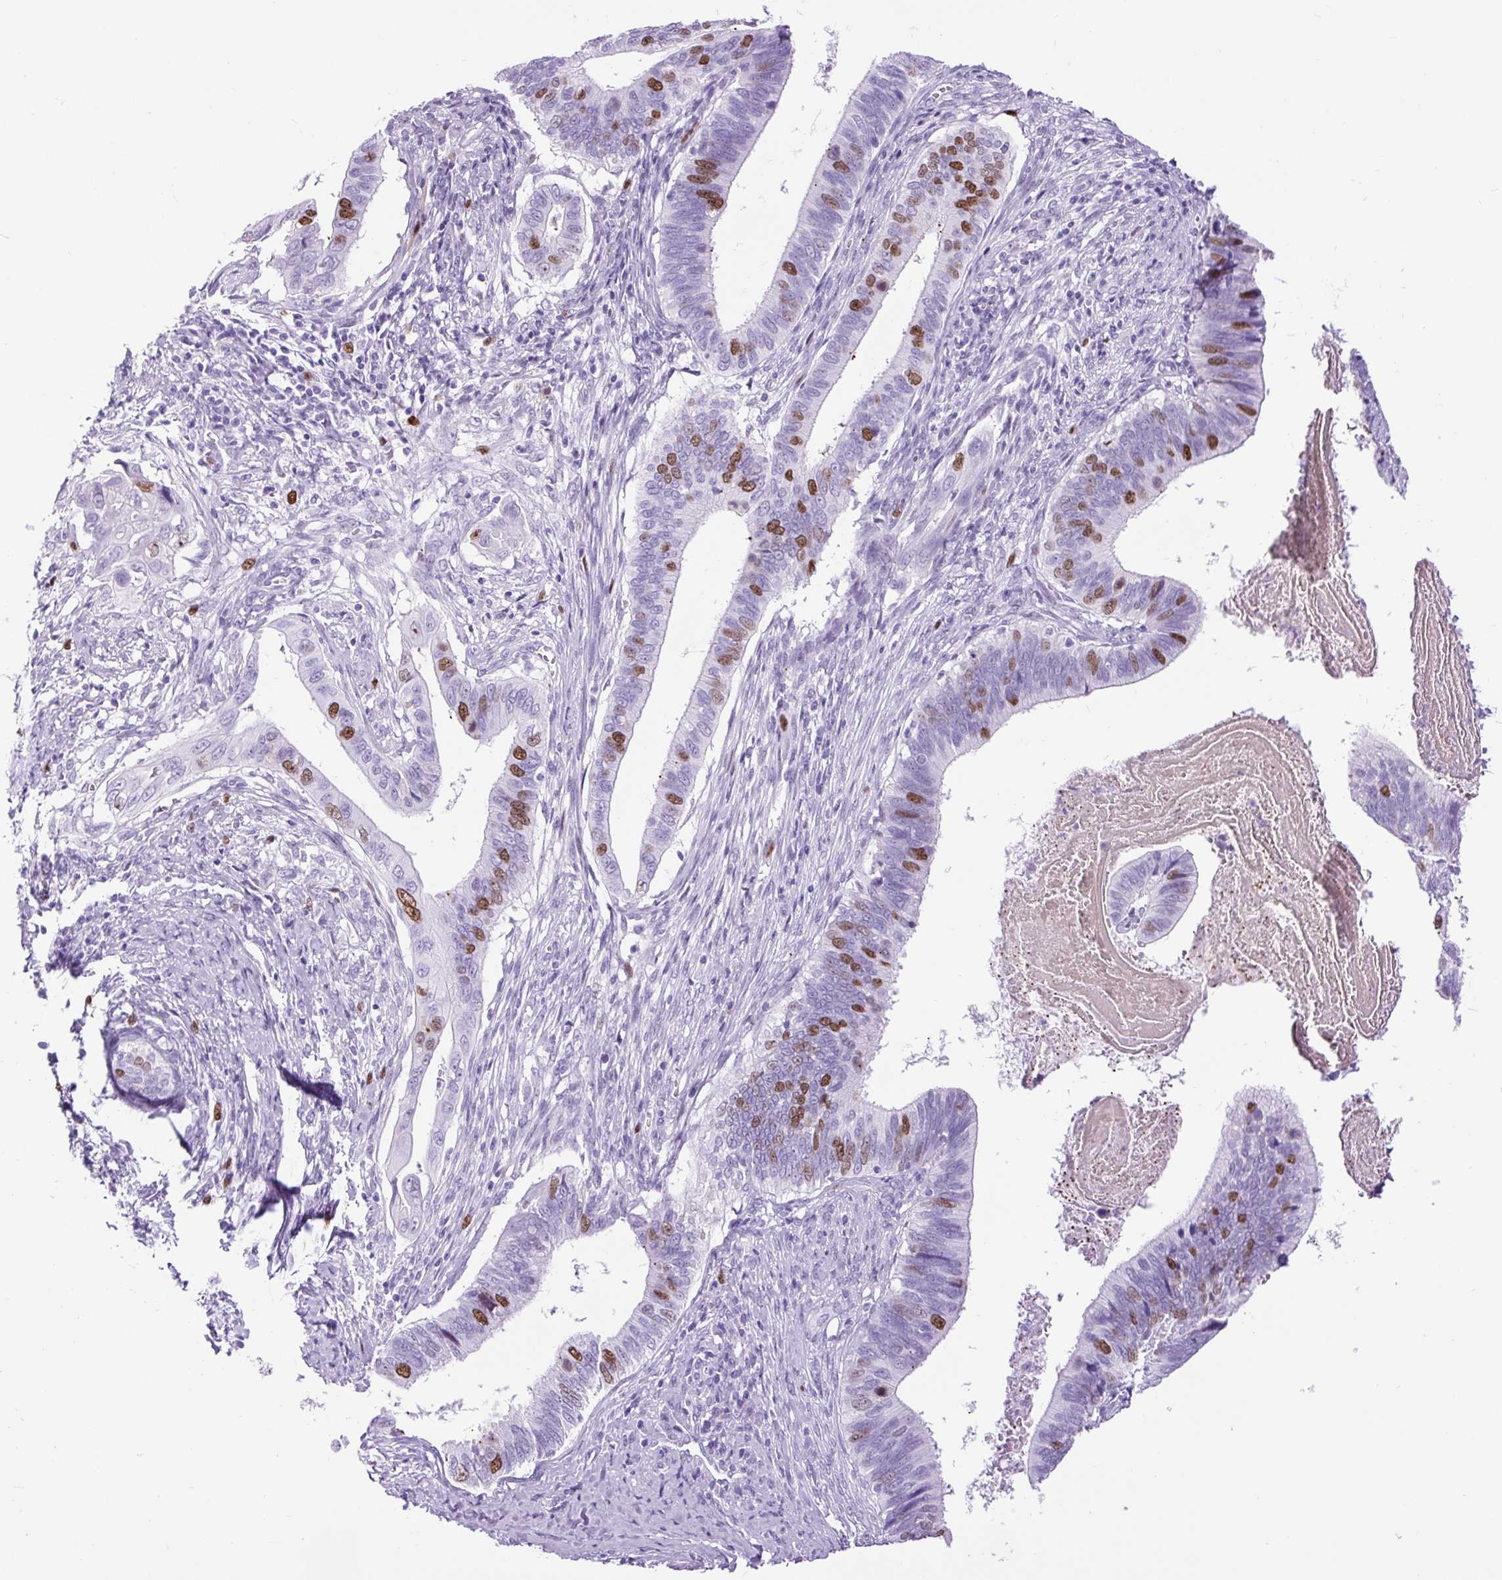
{"staining": {"intensity": "strong", "quantity": "<25%", "location": "nuclear"}, "tissue": "cervical cancer", "cell_type": "Tumor cells", "image_type": "cancer", "snomed": [{"axis": "morphology", "description": "Adenocarcinoma, NOS"}, {"axis": "topography", "description": "Cervix"}], "caption": "Strong nuclear staining is identified in about <25% of tumor cells in adenocarcinoma (cervical).", "gene": "RACGAP1", "patient": {"sex": "female", "age": 42}}